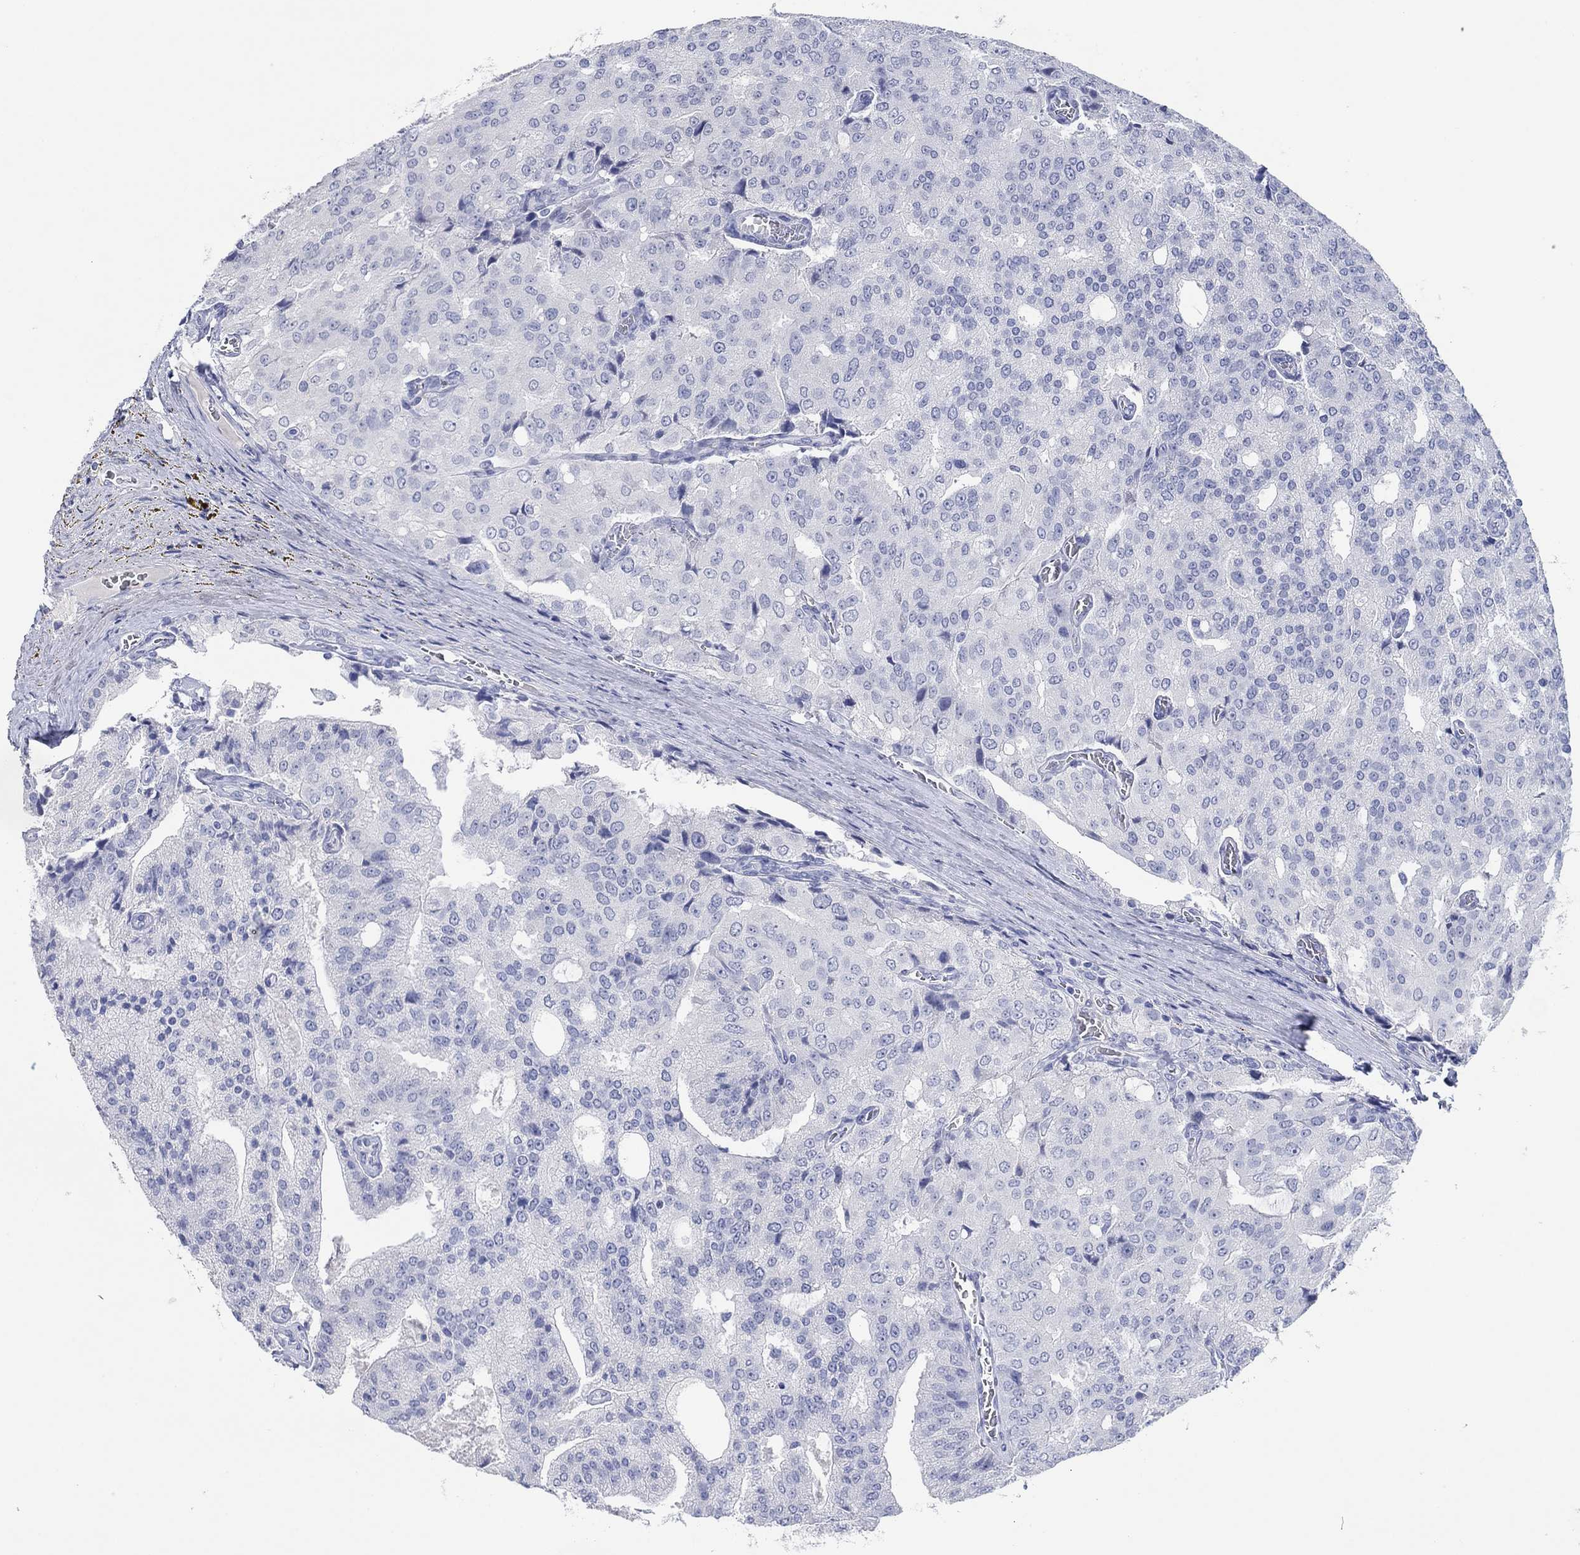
{"staining": {"intensity": "negative", "quantity": "none", "location": "none"}, "tissue": "prostate cancer", "cell_type": "Tumor cells", "image_type": "cancer", "snomed": [{"axis": "morphology", "description": "Adenocarcinoma, NOS"}, {"axis": "topography", "description": "Prostate and seminal vesicle, NOS"}, {"axis": "topography", "description": "Prostate"}], "caption": "IHC image of neoplastic tissue: human prostate adenocarcinoma stained with DAB (3,3'-diaminobenzidine) demonstrates no significant protein positivity in tumor cells. Brightfield microscopy of immunohistochemistry (IHC) stained with DAB (3,3'-diaminobenzidine) (brown) and hematoxylin (blue), captured at high magnification.", "gene": "POU5F1", "patient": {"sex": "male", "age": 67}}